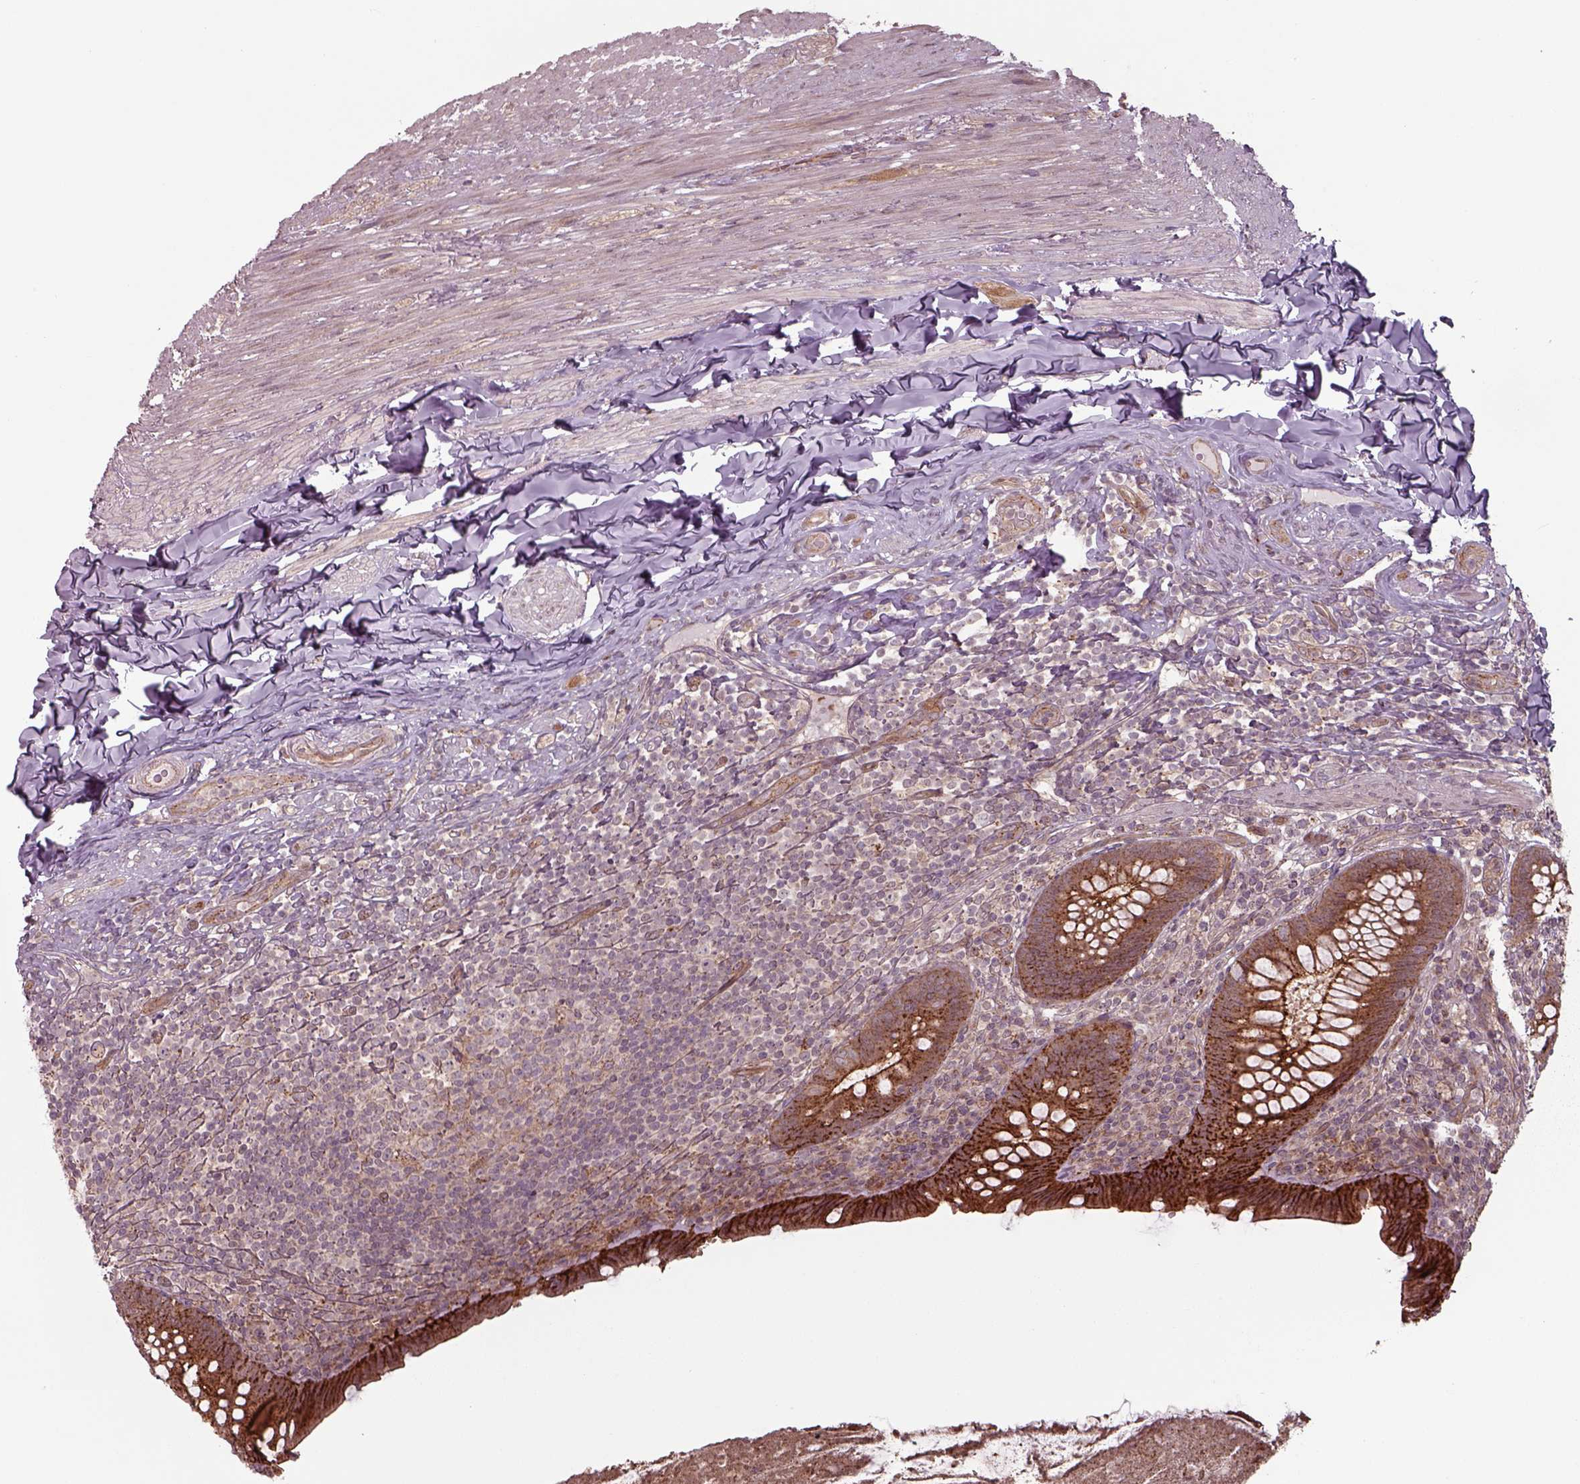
{"staining": {"intensity": "strong", "quantity": ">75%", "location": "cytoplasmic/membranous"}, "tissue": "appendix", "cell_type": "Glandular cells", "image_type": "normal", "snomed": [{"axis": "morphology", "description": "Normal tissue, NOS"}, {"axis": "topography", "description": "Appendix"}], "caption": "Strong cytoplasmic/membranous positivity is present in approximately >75% of glandular cells in normal appendix. (brown staining indicates protein expression, while blue staining denotes nuclei).", "gene": "CHMP3", "patient": {"sex": "male", "age": 47}}